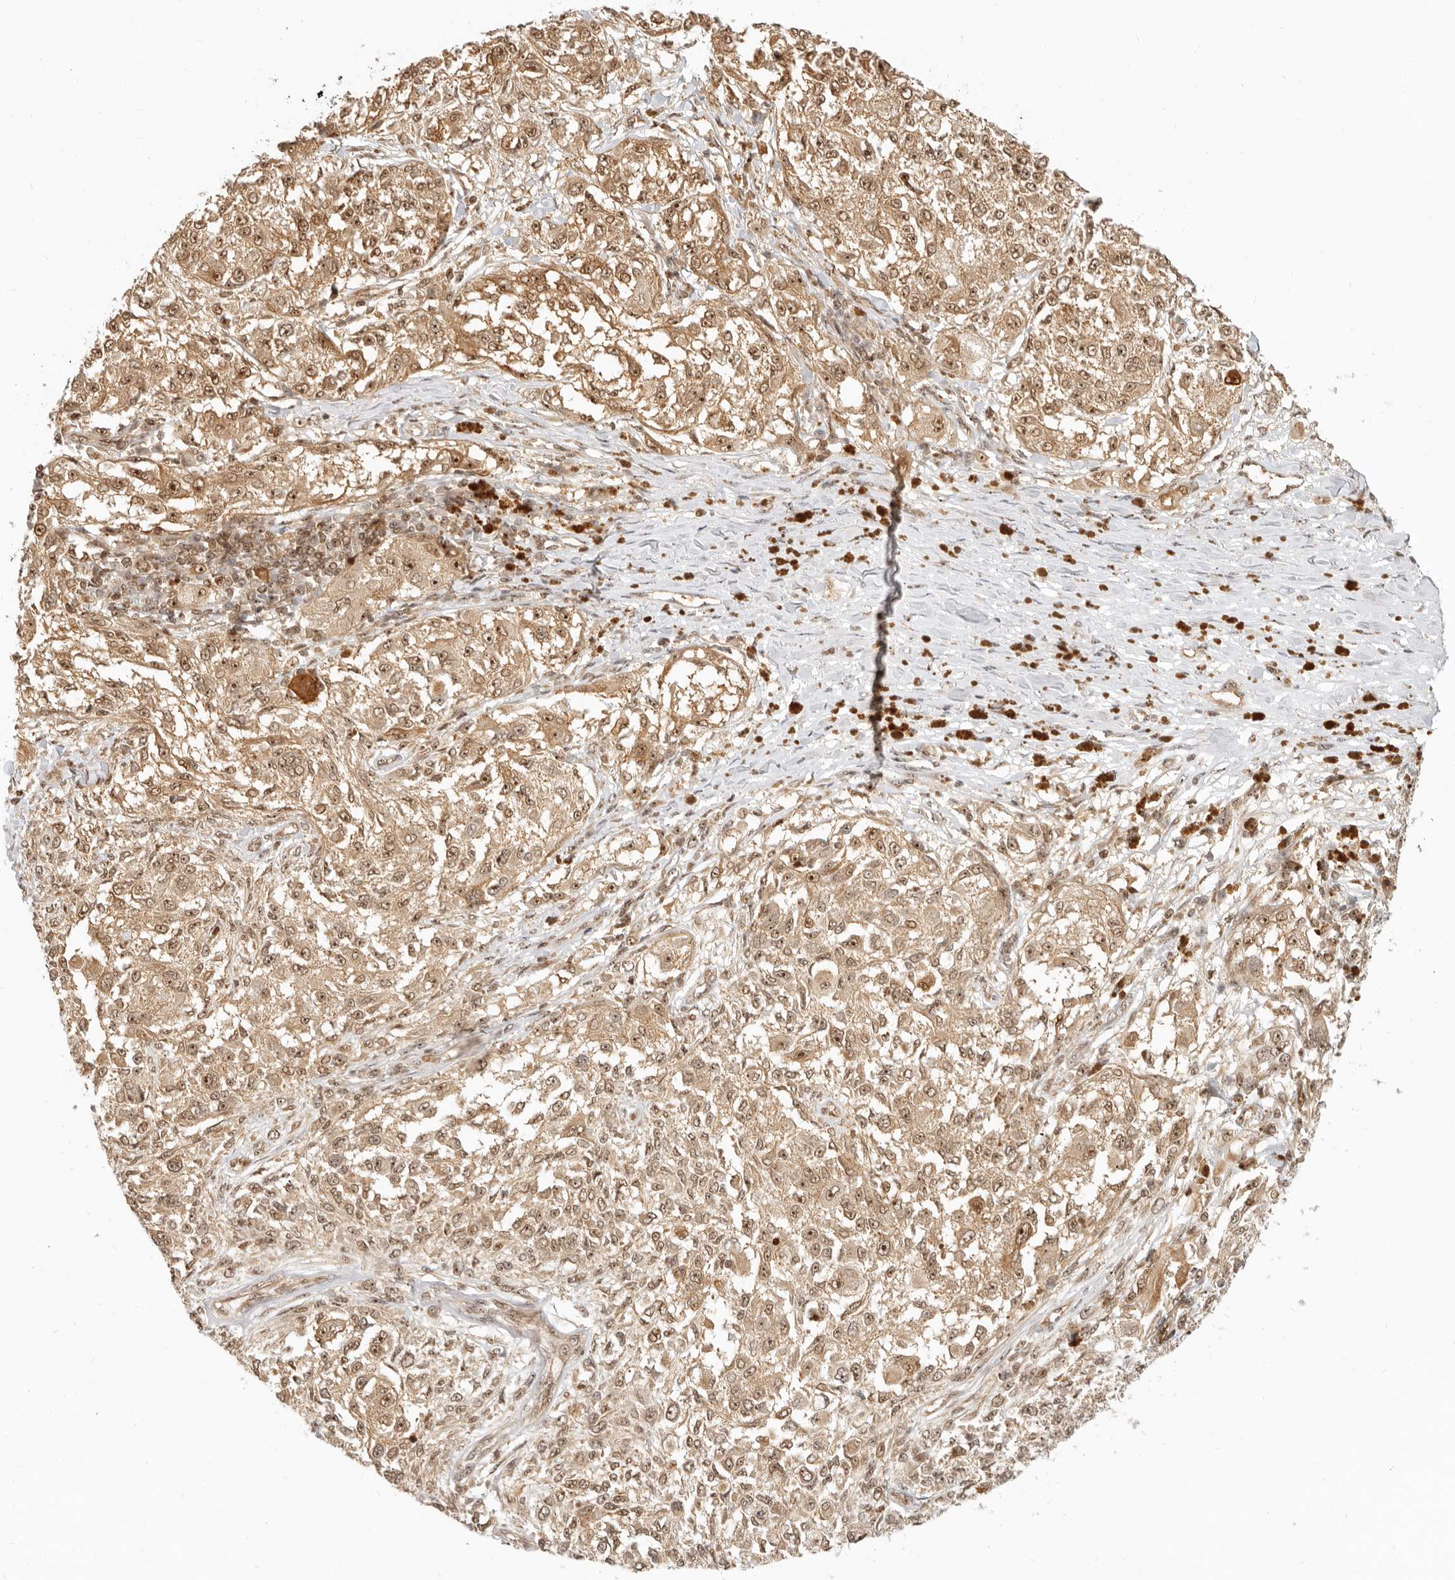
{"staining": {"intensity": "moderate", "quantity": ">75%", "location": "cytoplasmic/membranous,nuclear"}, "tissue": "melanoma", "cell_type": "Tumor cells", "image_type": "cancer", "snomed": [{"axis": "morphology", "description": "Necrosis, NOS"}, {"axis": "morphology", "description": "Malignant melanoma, NOS"}, {"axis": "topography", "description": "Skin"}], "caption": "Melanoma was stained to show a protein in brown. There is medium levels of moderate cytoplasmic/membranous and nuclear expression in about >75% of tumor cells.", "gene": "BAP1", "patient": {"sex": "female", "age": 87}}